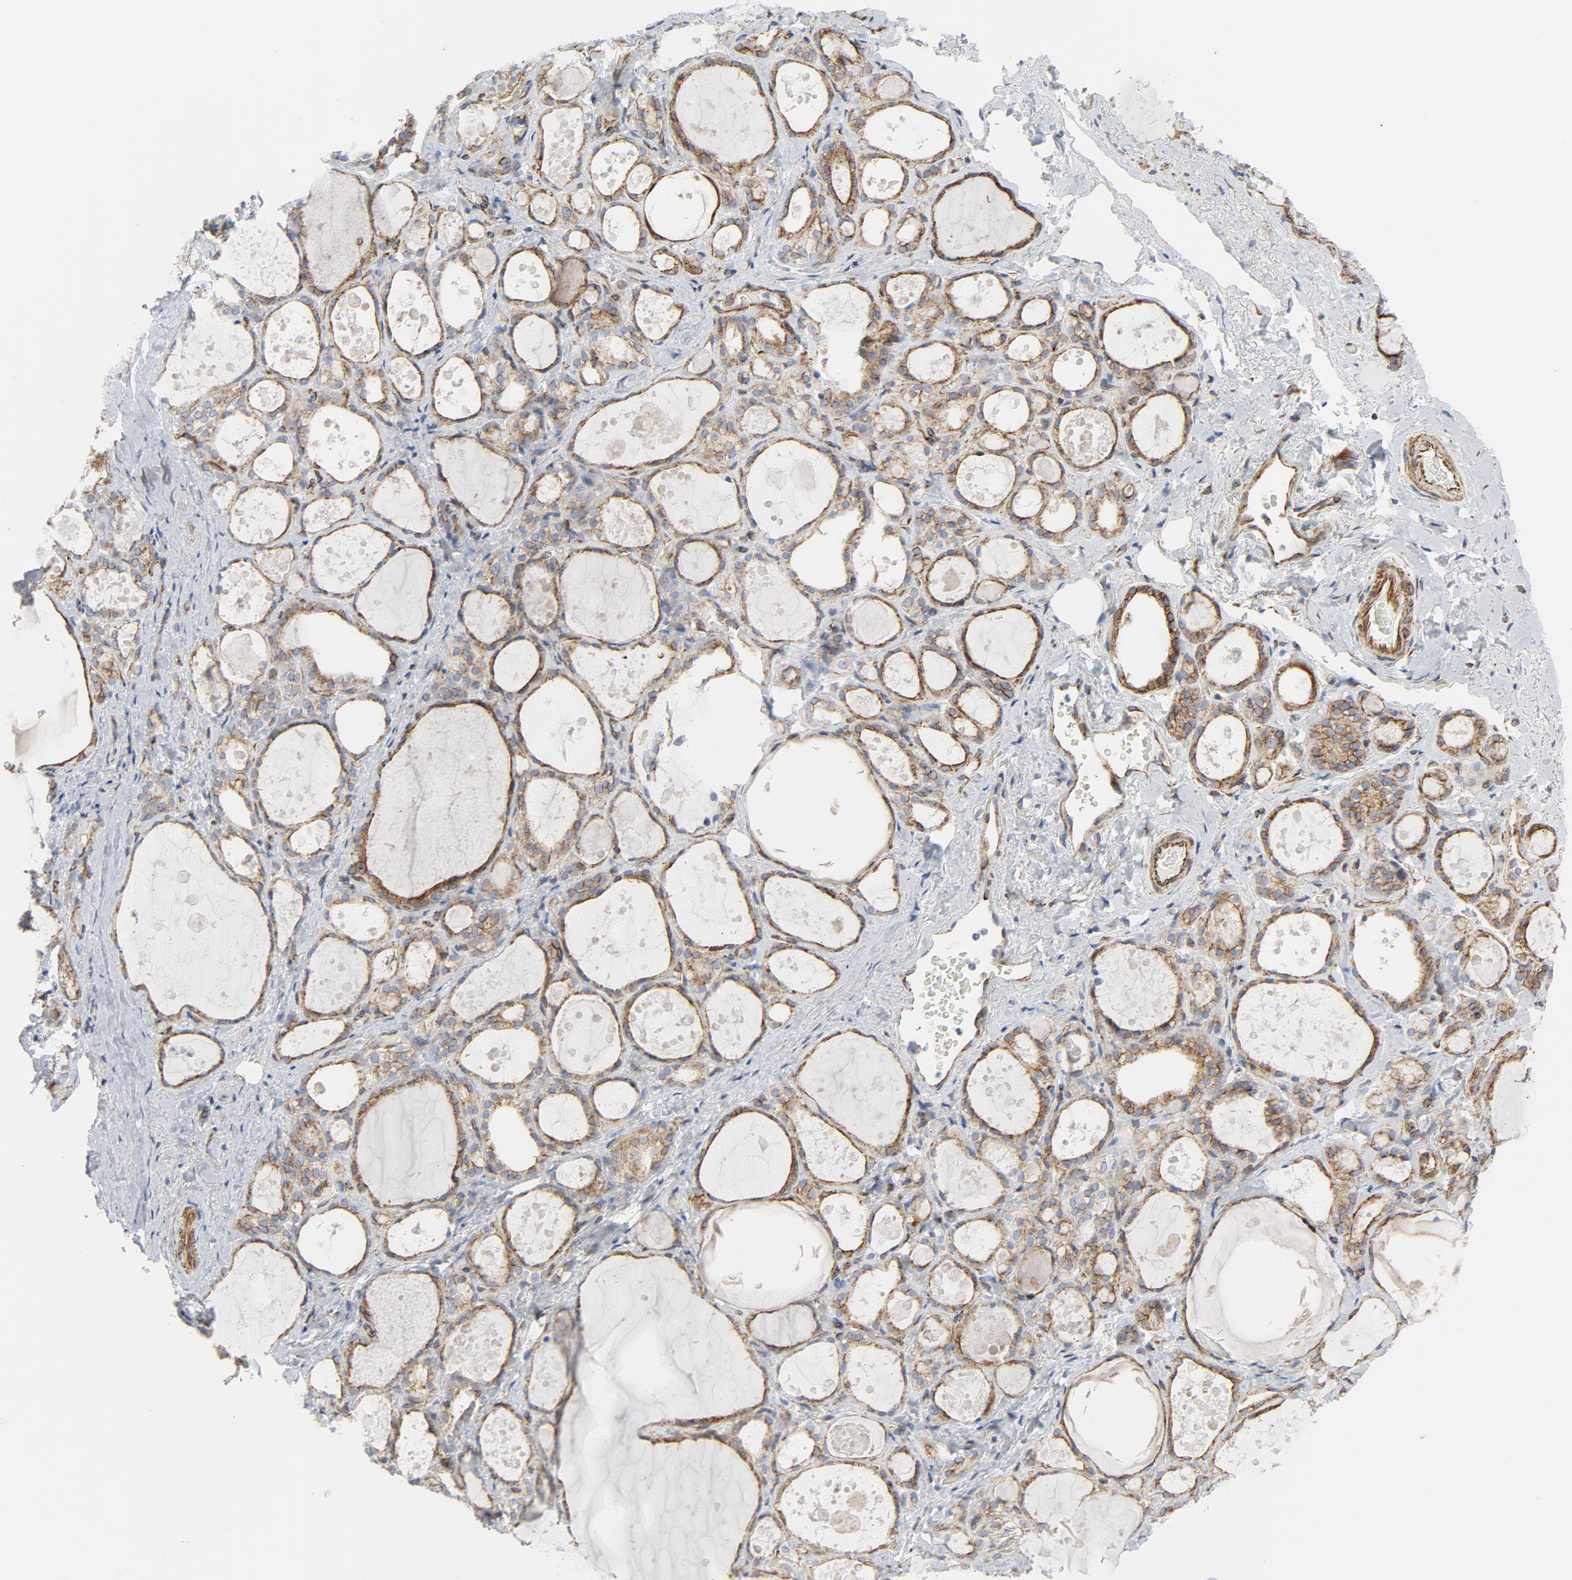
{"staining": {"intensity": "moderate", "quantity": "25%-75%", "location": "cytoplasmic/membranous"}, "tissue": "thyroid gland", "cell_type": "Glandular cells", "image_type": "normal", "snomed": [{"axis": "morphology", "description": "Normal tissue, NOS"}, {"axis": "topography", "description": "Thyroid gland"}], "caption": "Approximately 25%-75% of glandular cells in normal thyroid gland demonstrate moderate cytoplasmic/membranous protein expression as visualized by brown immunohistochemical staining.", "gene": "TUBB1", "patient": {"sex": "female", "age": 75}}